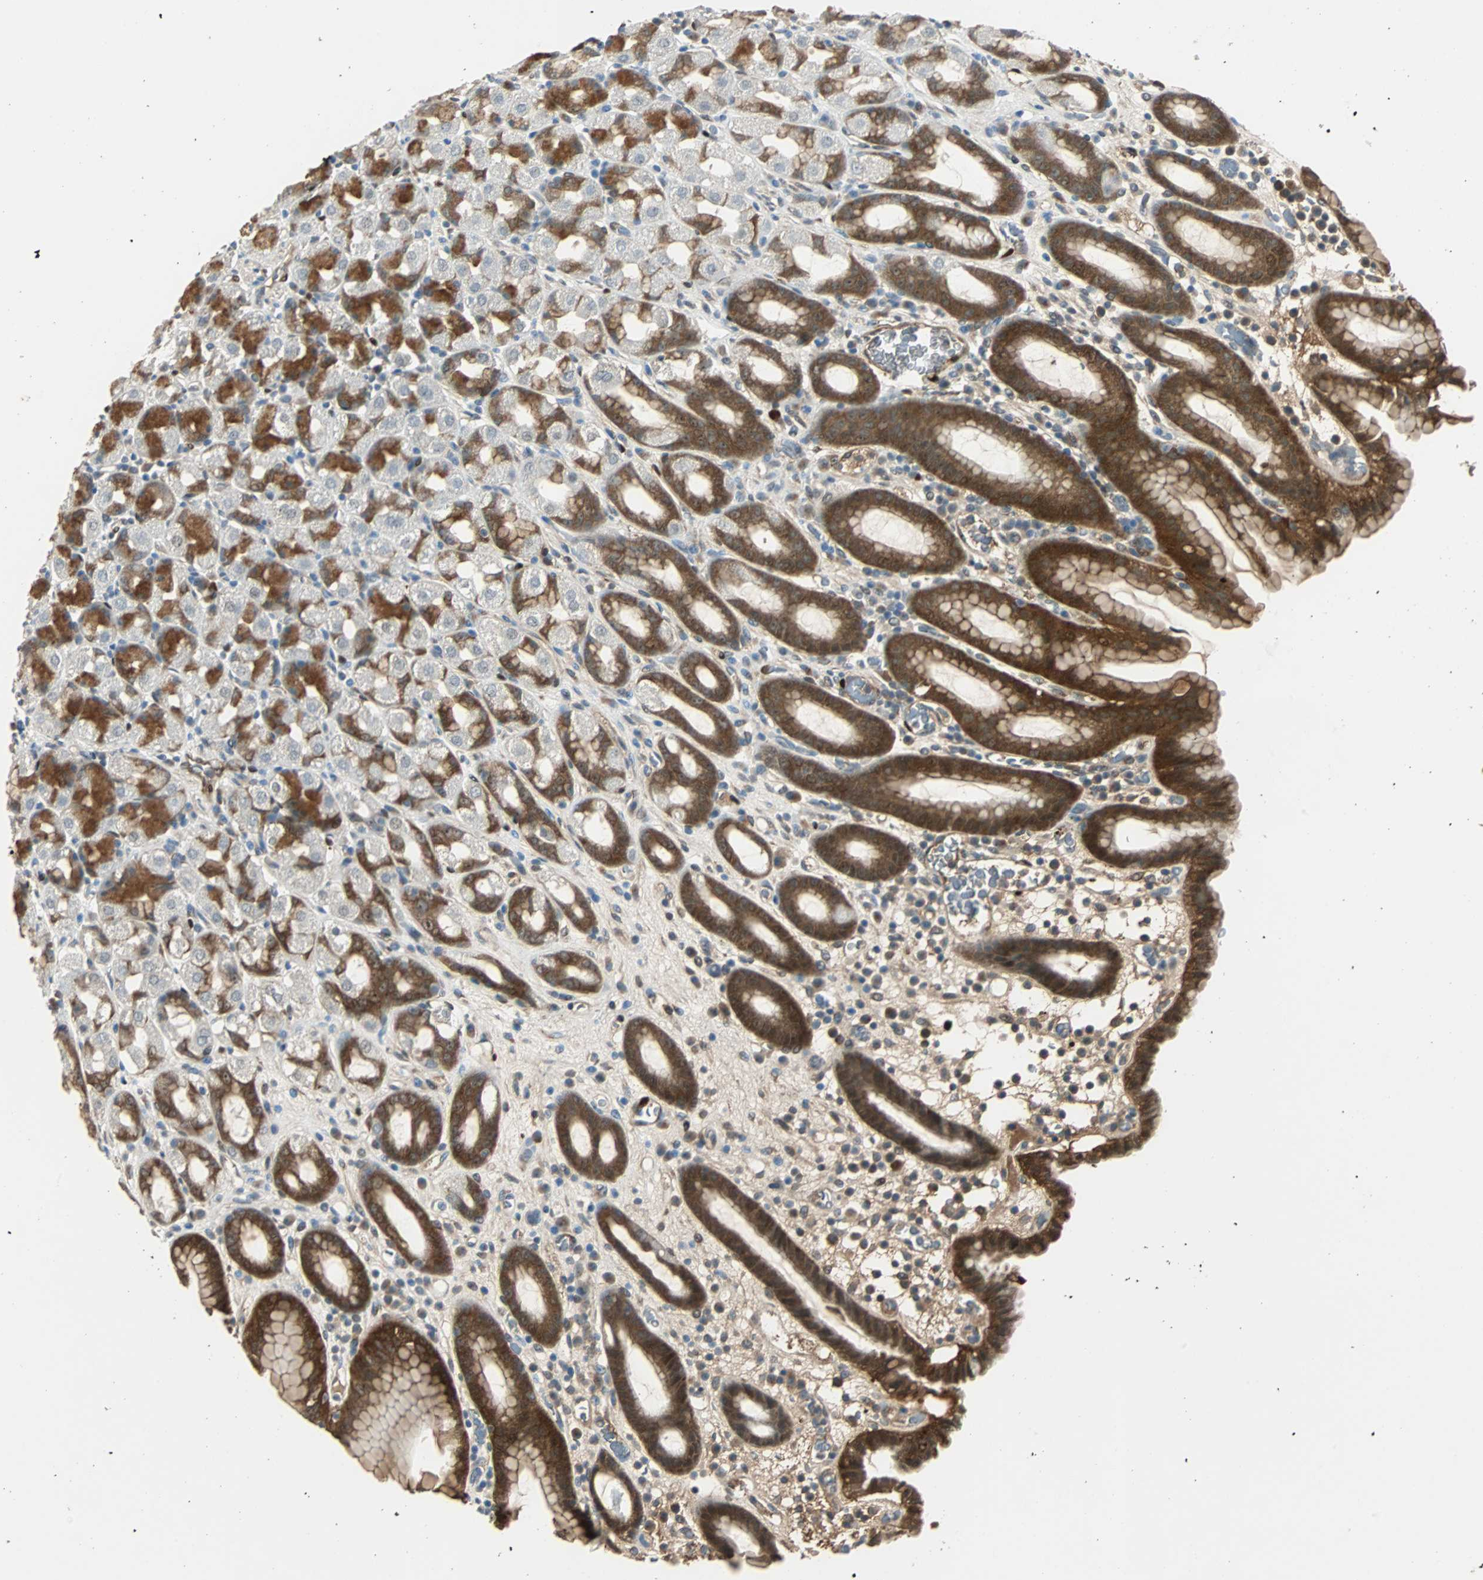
{"staining": {"intensity": "strong", "quantity": ">75%", "location": "cytoplasmic/membranous"}, "tissue": "stomach", "cell_type": "Glandular cells", "image_type": "normal", "snomed": [{"axis": "morphology", "description": "Normal tissue, NOS"}, {"axis": "topography", "description": "Stomach, upper"}], "caption": "Glandular cells display high levels of strong cytoplasmic/membranous expression in approximately >75% of cells in benign stomach. Immunohistochemistry (ihc) stains the protein of interest in brown and the nuclei are stained blue.", "gene": "FHL2", "patient": {"sex": "male", "age": 68}}